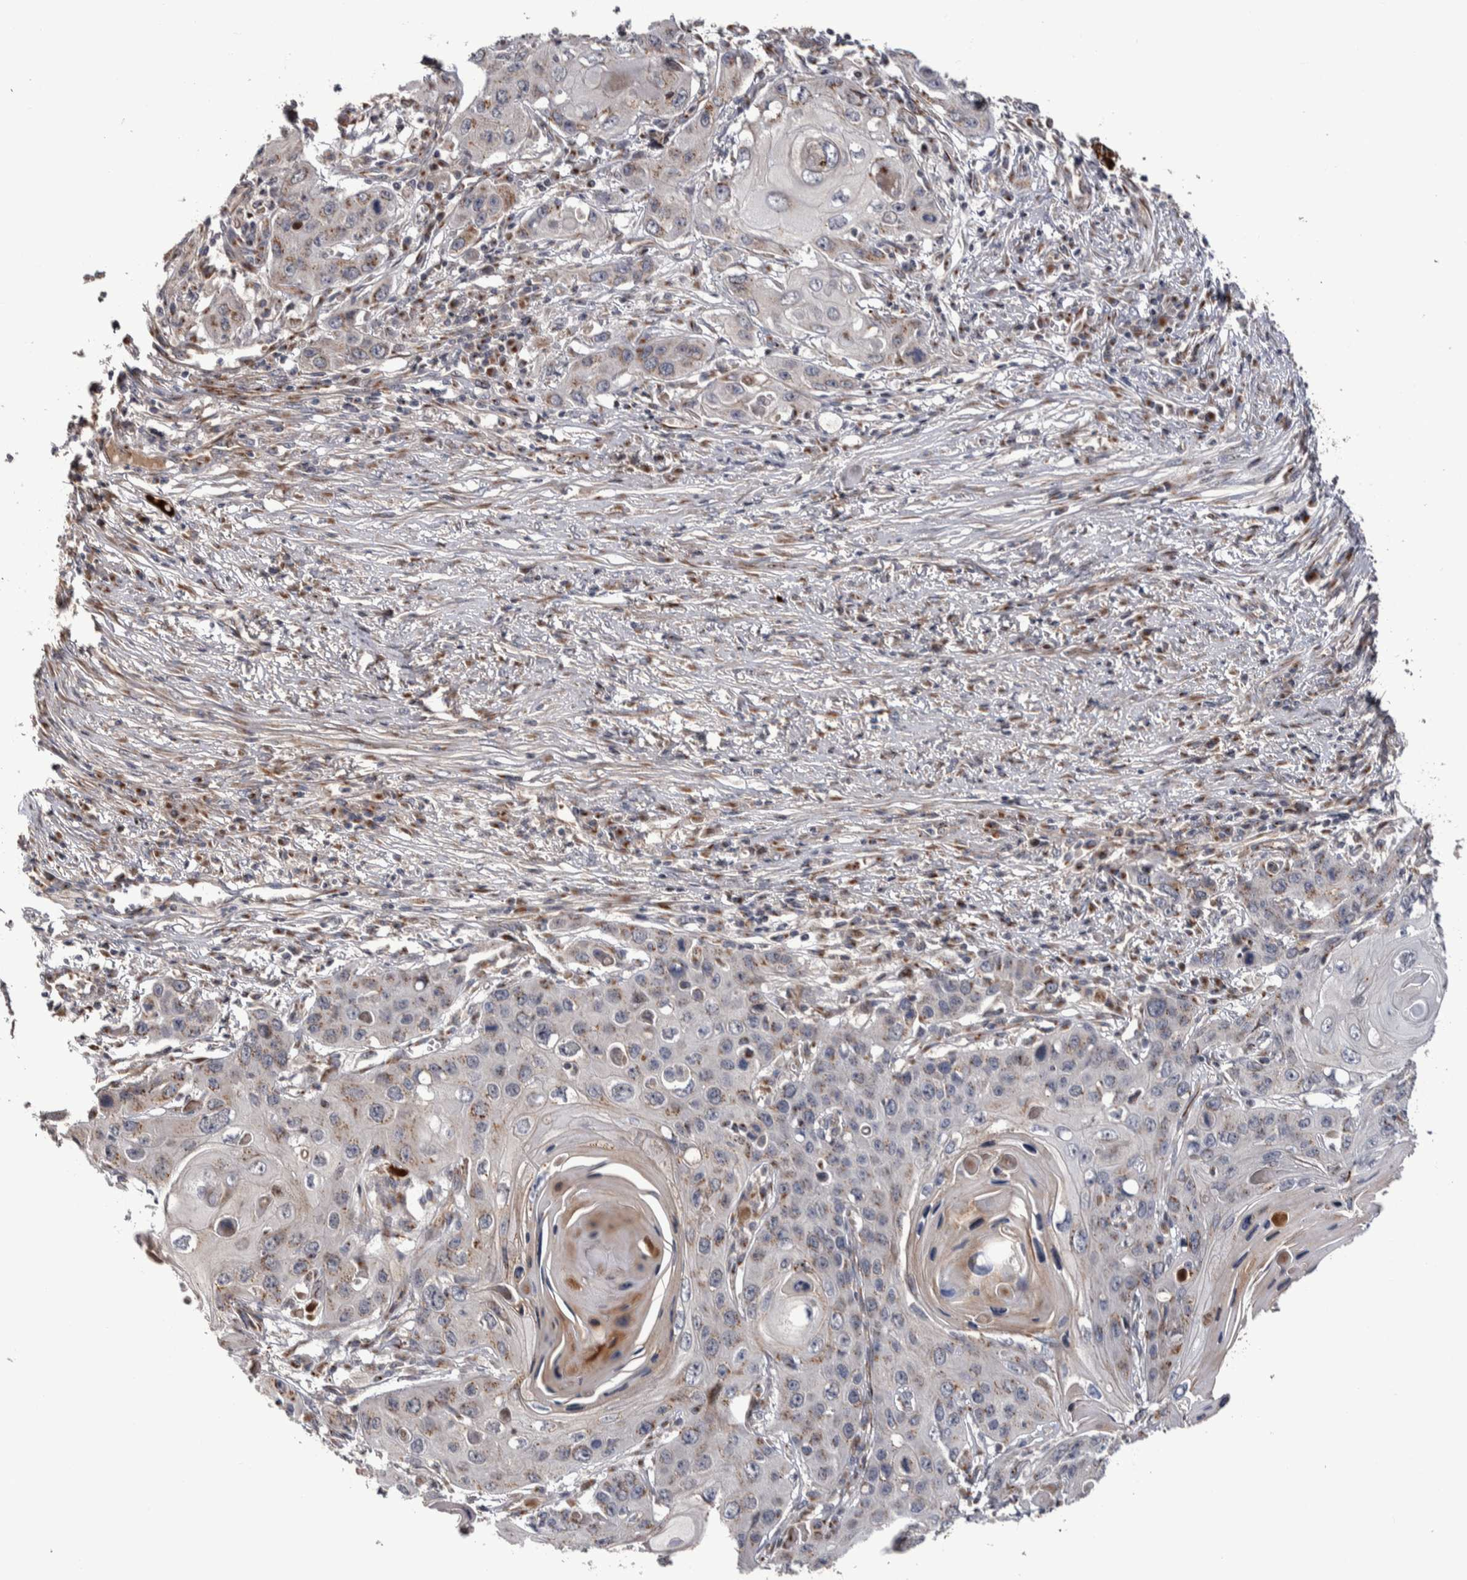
{"staining": {"intensity": "moderate", "quantity": "25%-75%", "location": "cytoplasmic/membranous"}, "tissue": "skin cancer", "cell_type": "Tumor cells", "image_type": "cancer", "snomed": [{"axis": "morphology", "description": "Squamous cell carcinoma, NOS"}, {"axis": "topography", "description": "Skin"}], "caption": "Protein expression analysis of human skin squamous cell carcinoma reveals moderate cytoplasmic/membranous positivity in about 25%-75% of tumor cells.", "gene": "CANT1", "patient": {"sex": "male", "age": 55}}